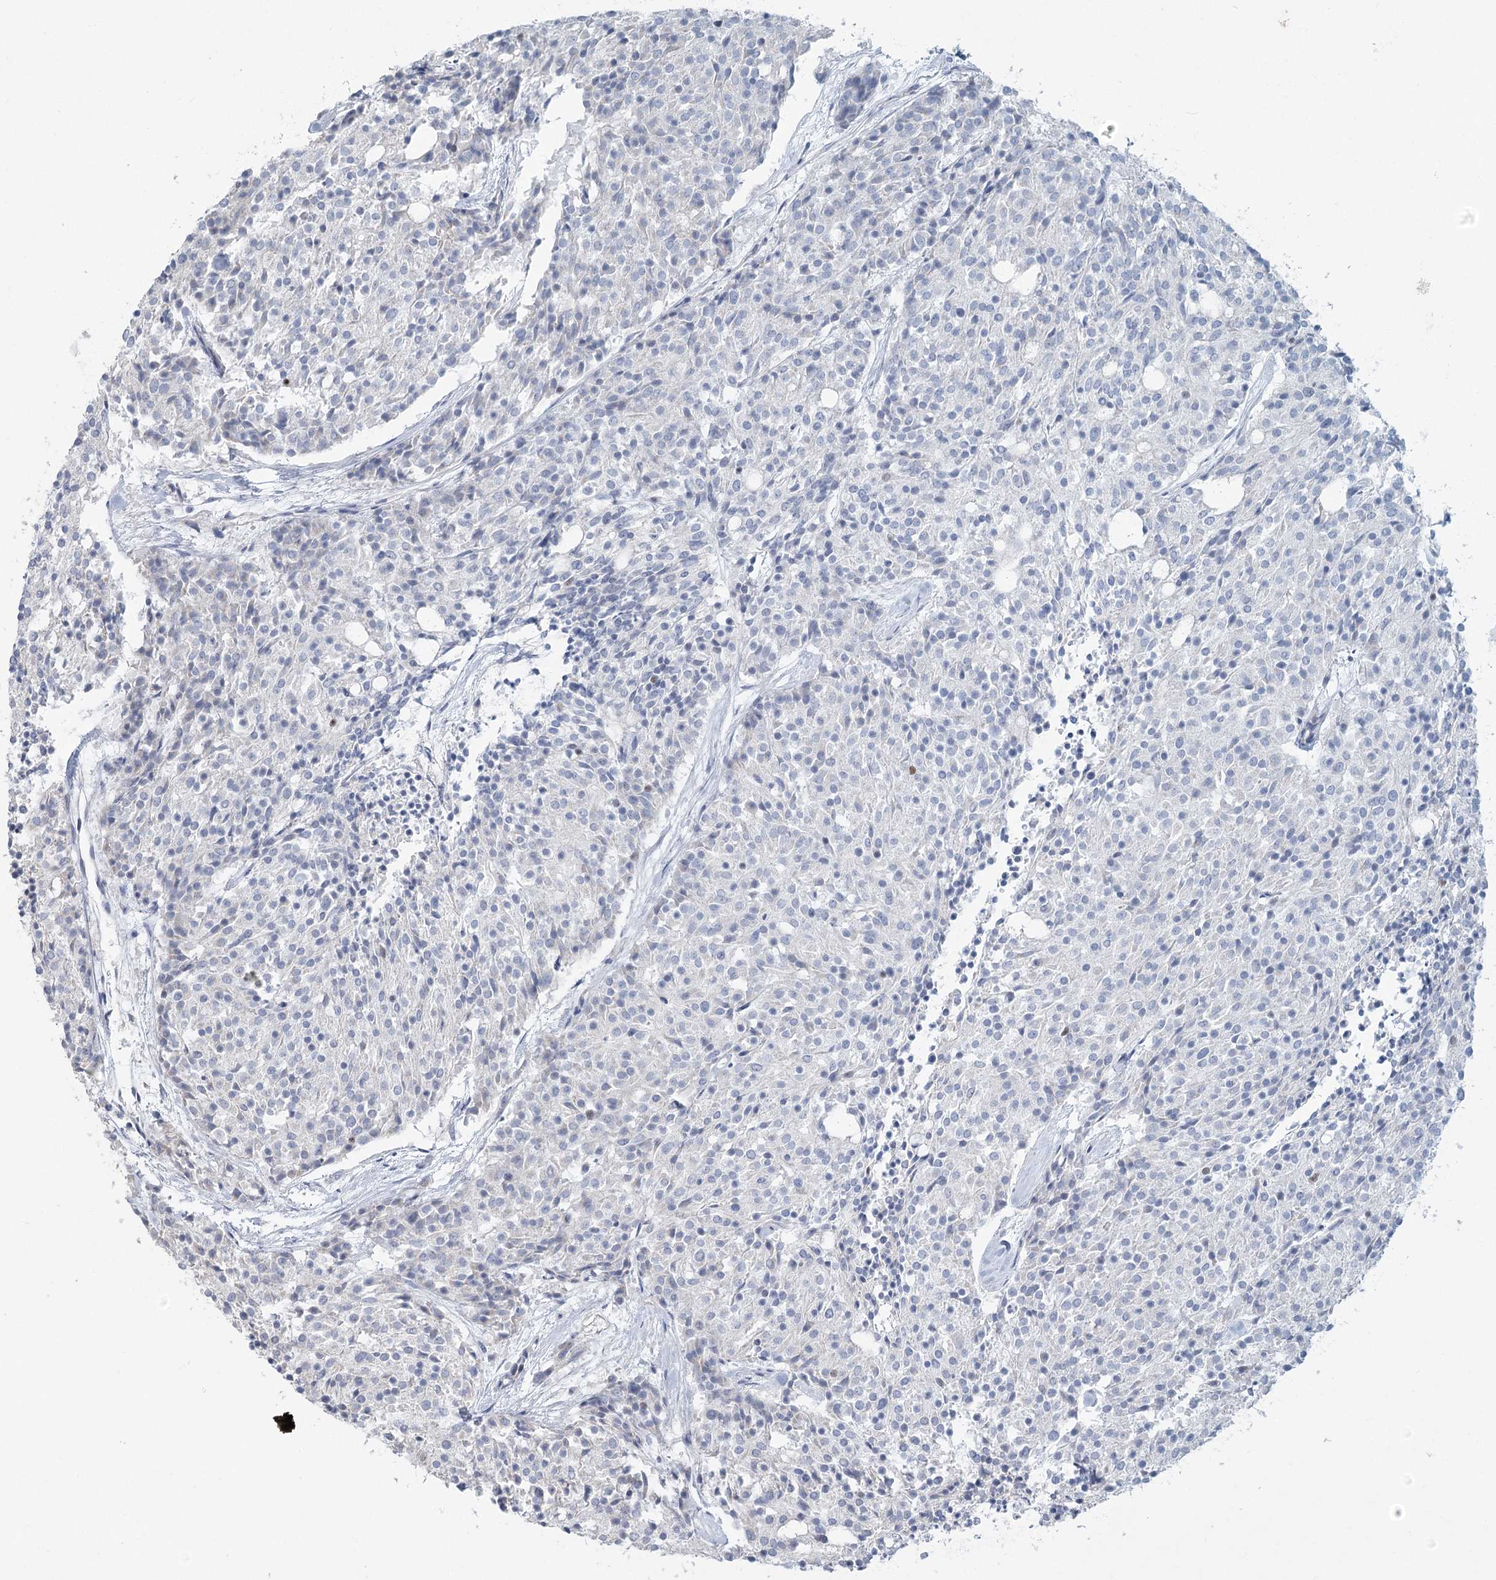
{"staining": {"intensity": "negative", "quantity": "none", "location": "none"}, "tissue": "carcinoid", "cell_type": "Tumor cells", "image_type": "cancer", "snomed": [{"axis": "morphology", "description": "Carcinoid, malignant, NOS"}, {"axis": "topography", "description": "Pancreas"}], "caption": "This is an immunohistochemistry image of carcinoid. There is no positivity in tumor cells.", "gene": "ABITRAM", "patient": {"sex": "female", "age": 54}}